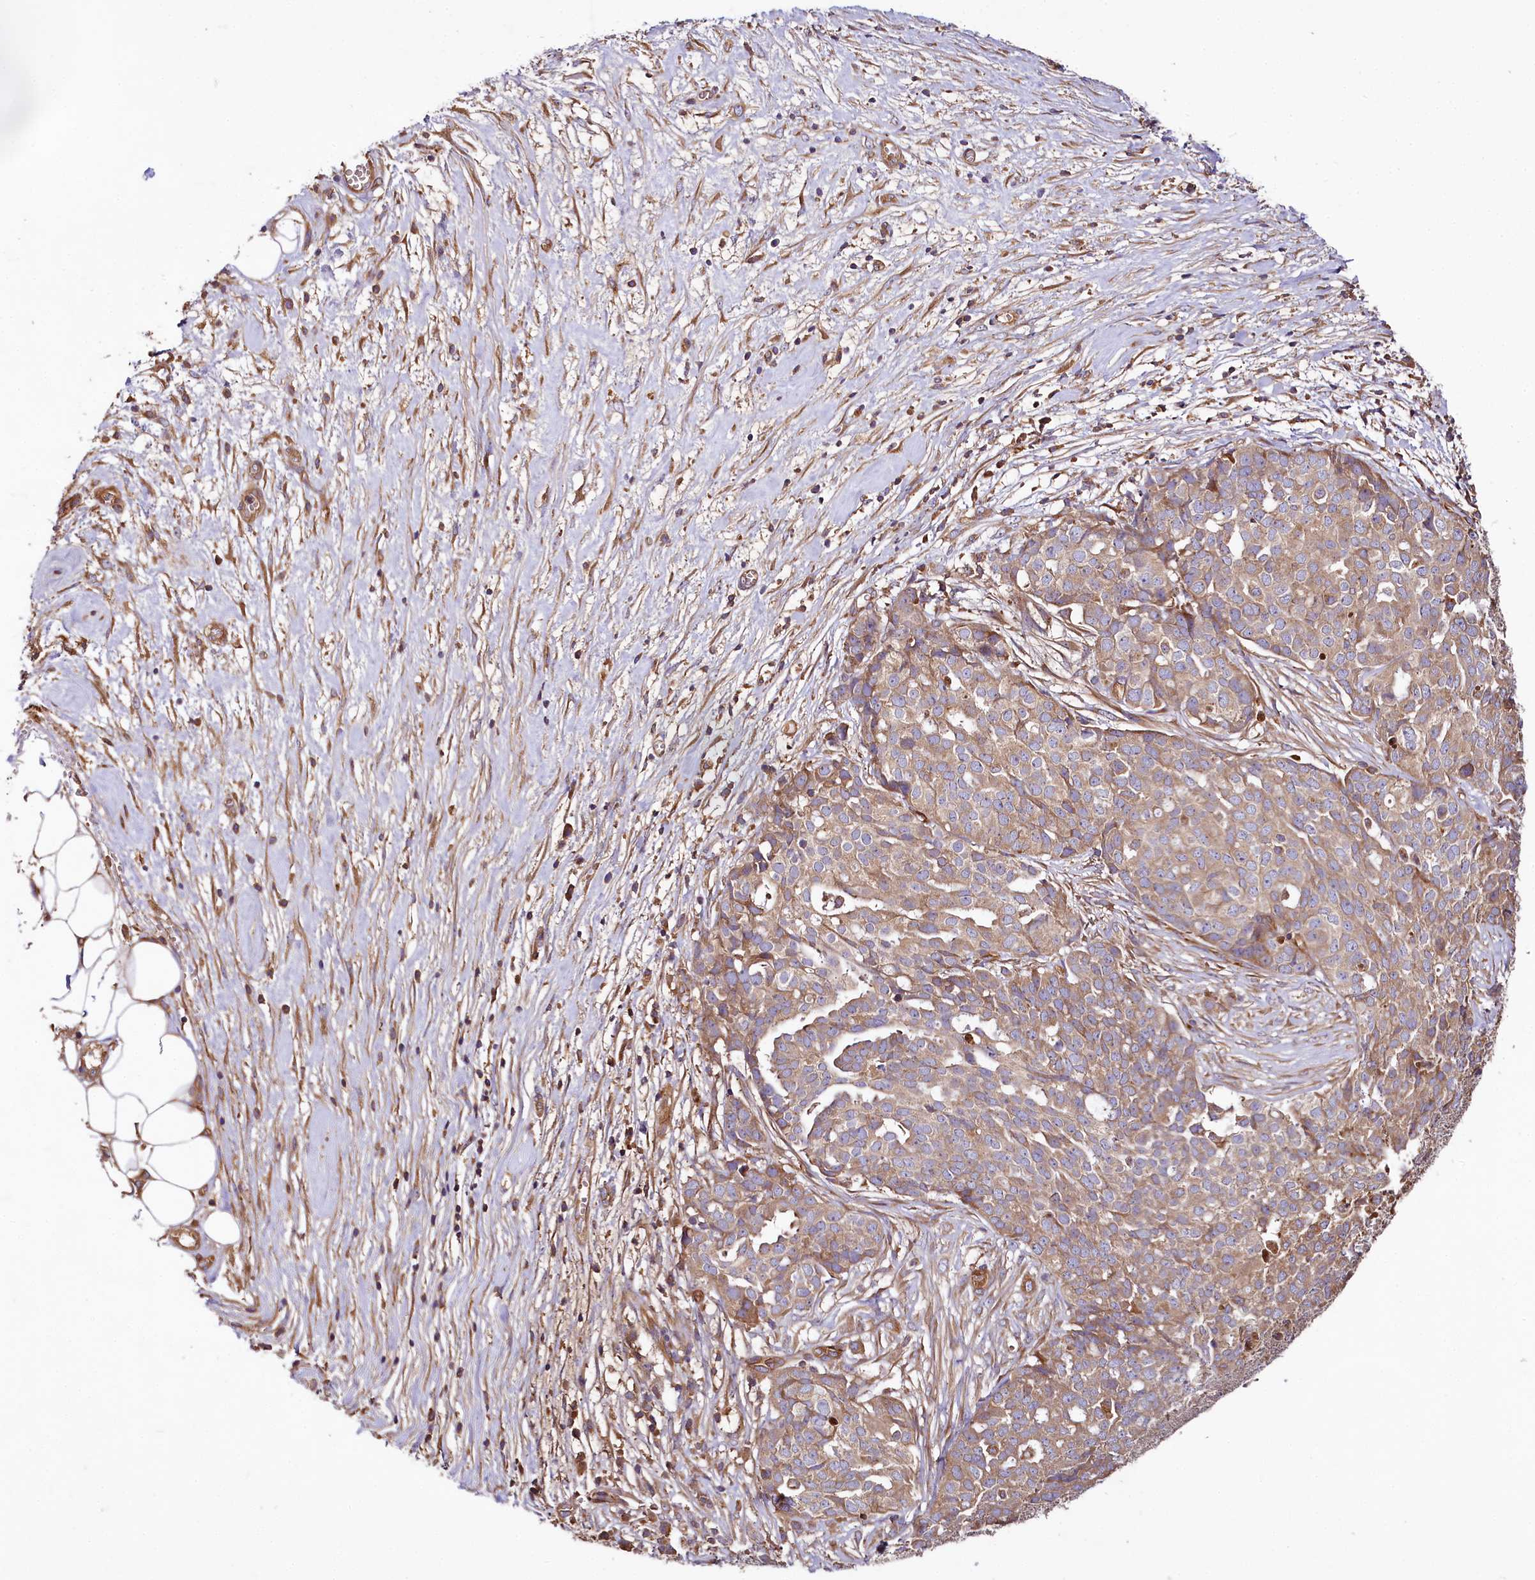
{"staining": {"intensity": "weak", "quantity": ">75%", "location": "cytoplasmic/membranous"}, "tissue": "ovarian cancer", "cell_type": "Tumor cells", "image_type": "cancer", "snomed": [{"axis": "morphology", "description": "Cystadenocarcinoma, serous, NOS"}, {"axis": "topography", "description": "Soft tissue"}, {"axis": "topography", "description": "Ovary"}], "caption": "The immunohistochemical stain highlights weak cytoplasmic/membranous positivity in tumor cells of ovarian cancer tissue.", "gene": "CEP295", "patient": {"sex": "female", "age": 57}}